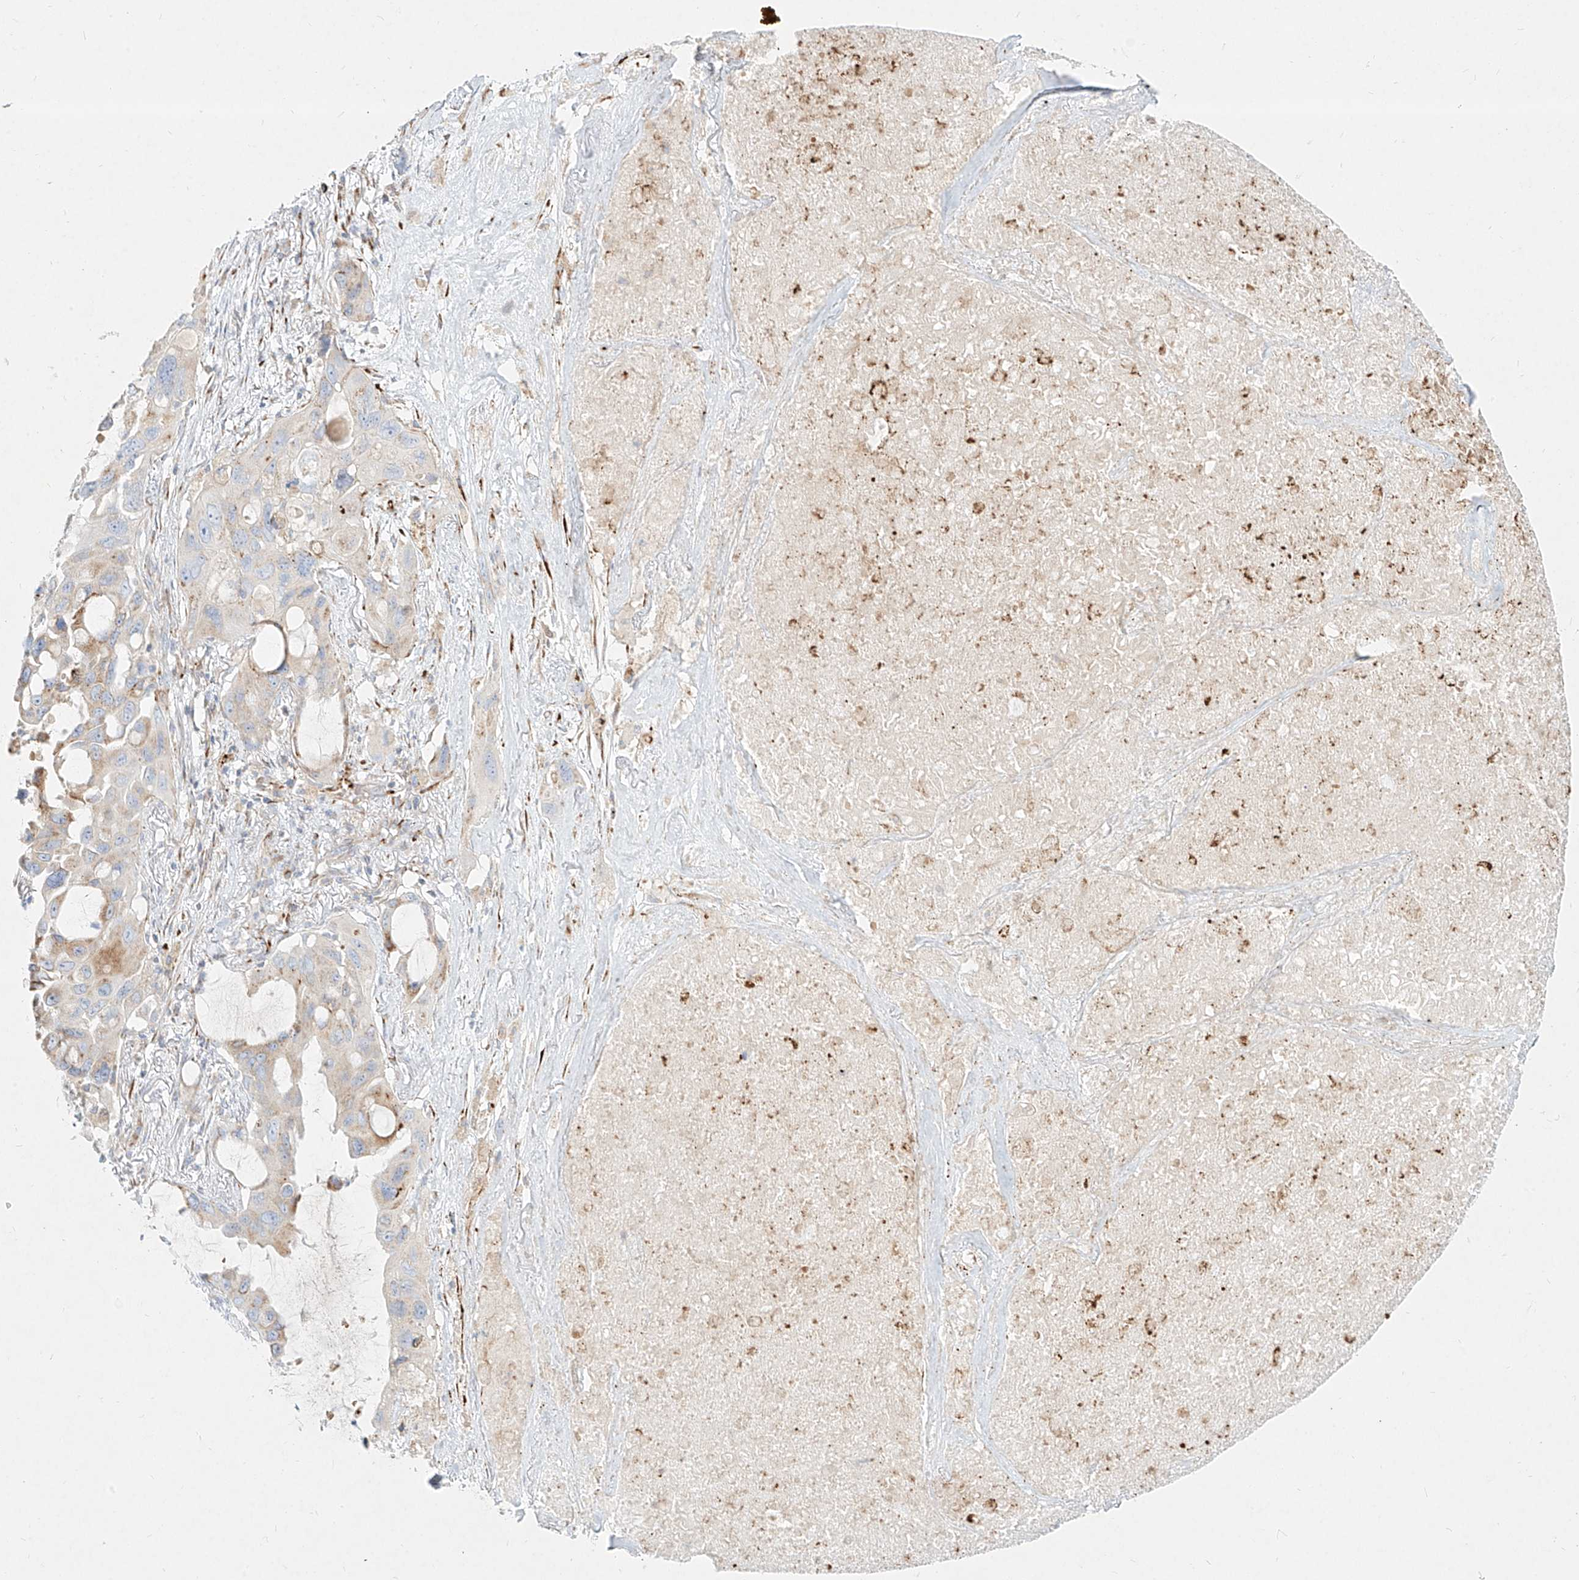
{"staining": {"intensity": "moderate", "quantity": "<25%", "location": "cytoplasmic/membranous"}, "tissue": "lung cancer", "cell_type": "Tumor cells", "image_type": "cancer", "snomed": [{"axis": "morphology", "description": "Squamous cell carcinoma, NOS"}, {"axis": "topography", "description": "Lung"}], "caption": "Lung cancer (squamous cell carcinoma) tissue shows moderate cytoplasmic/membranous positivity in about <25% of tumor cells, visualized by immunohistochemistry.", "gene": "MTX2", "patient": {"sex": "female", "age": 73}}